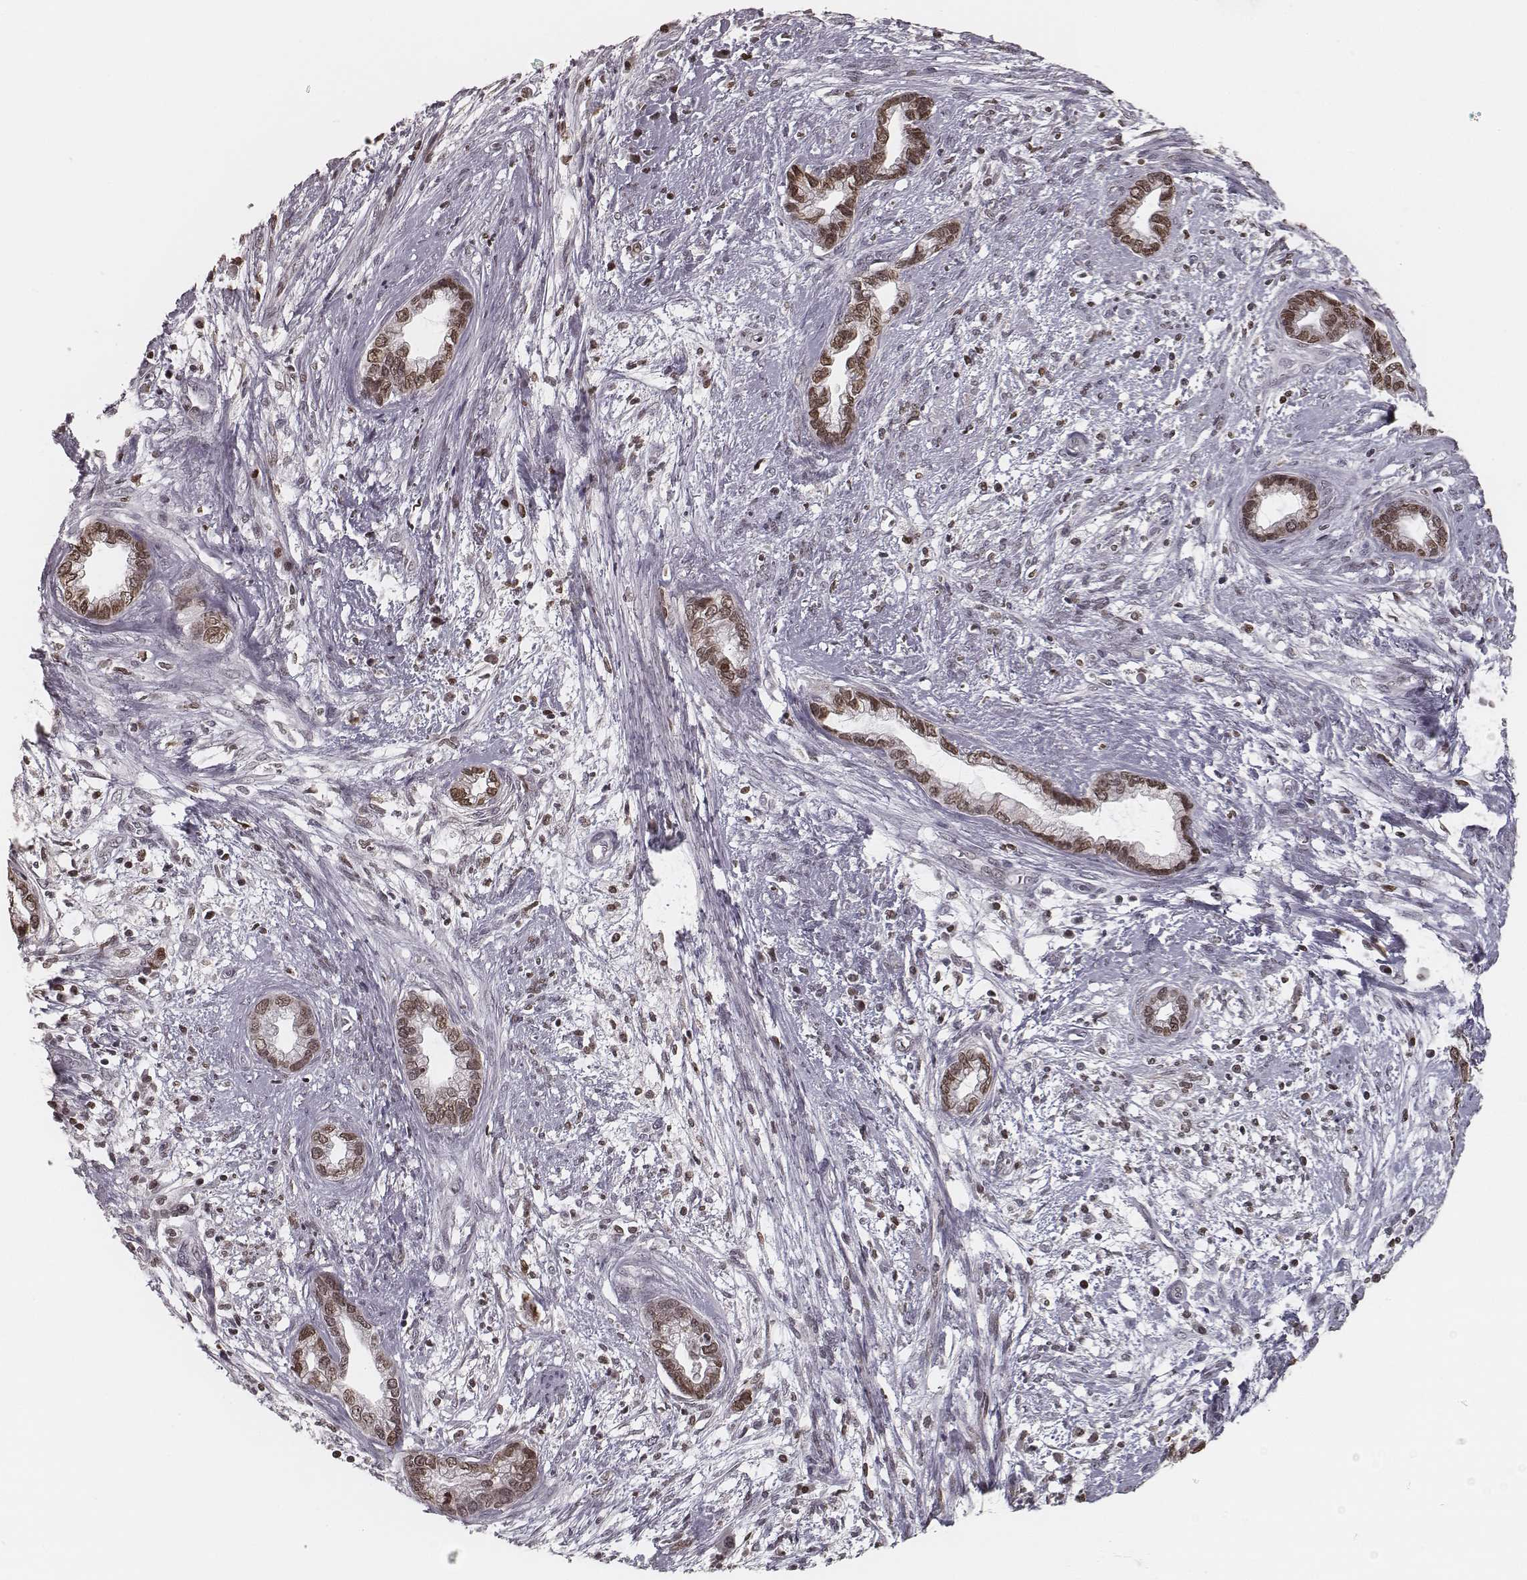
{"staining": {"intensity": "moderate", "quantity": ">75%", "location": "nuclear"}, "tissue": "cervical cancer", "cell_type": "Tumor cells", "image_type": "cancer", "snomed": [{"axis": "morphology", "description": "Adenocarcinoma, NOS"}, {"axis": "topography", "description": "Cervix"}], "caption": "Immunohistochemical staining of adenocarcinoma (cervical) shows medium levels of moderate nuclear positivity in about >75% of tumor cells.", "gene": "HMGA2", "patient": {"sex": "female", "age": 62}}